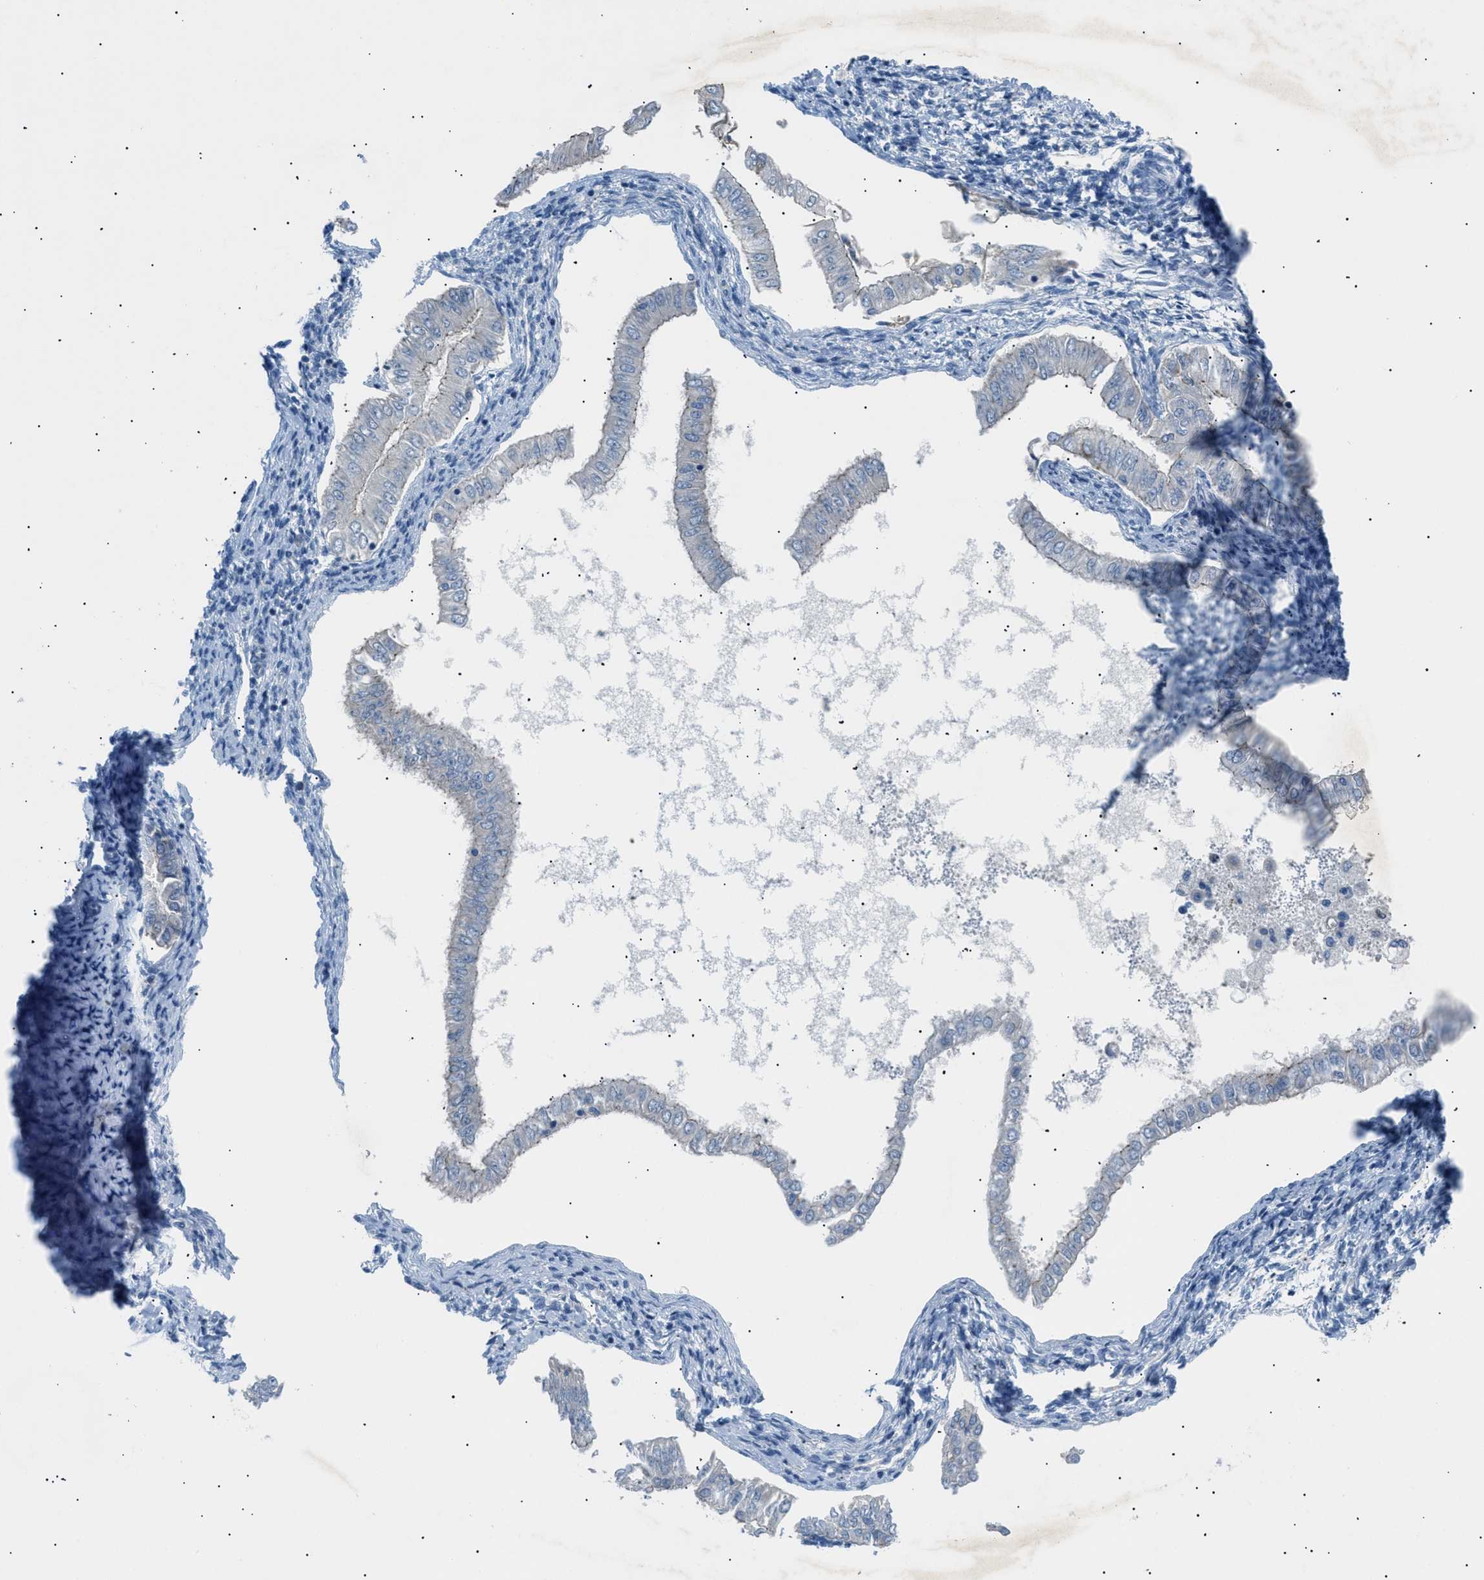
{"staining": {"intensity": "negative", "quantity": "none", "location": "none"}, "tissue": "endometrial cancer", "cell_type": "Tumor cells", "image_type": "cancer", "snomed": [{"axis": "morphology", "description": "Adenocarcinoma, NOS"}, {"axis": "topography", "description": "Endometrium"}], "caption": "A photomicrograph of endometrial cancer stained for a protein reveals no brown staining in tumor cells.", "gene": "ILDR1", "patient": {"sex": "female", "age": 53}}